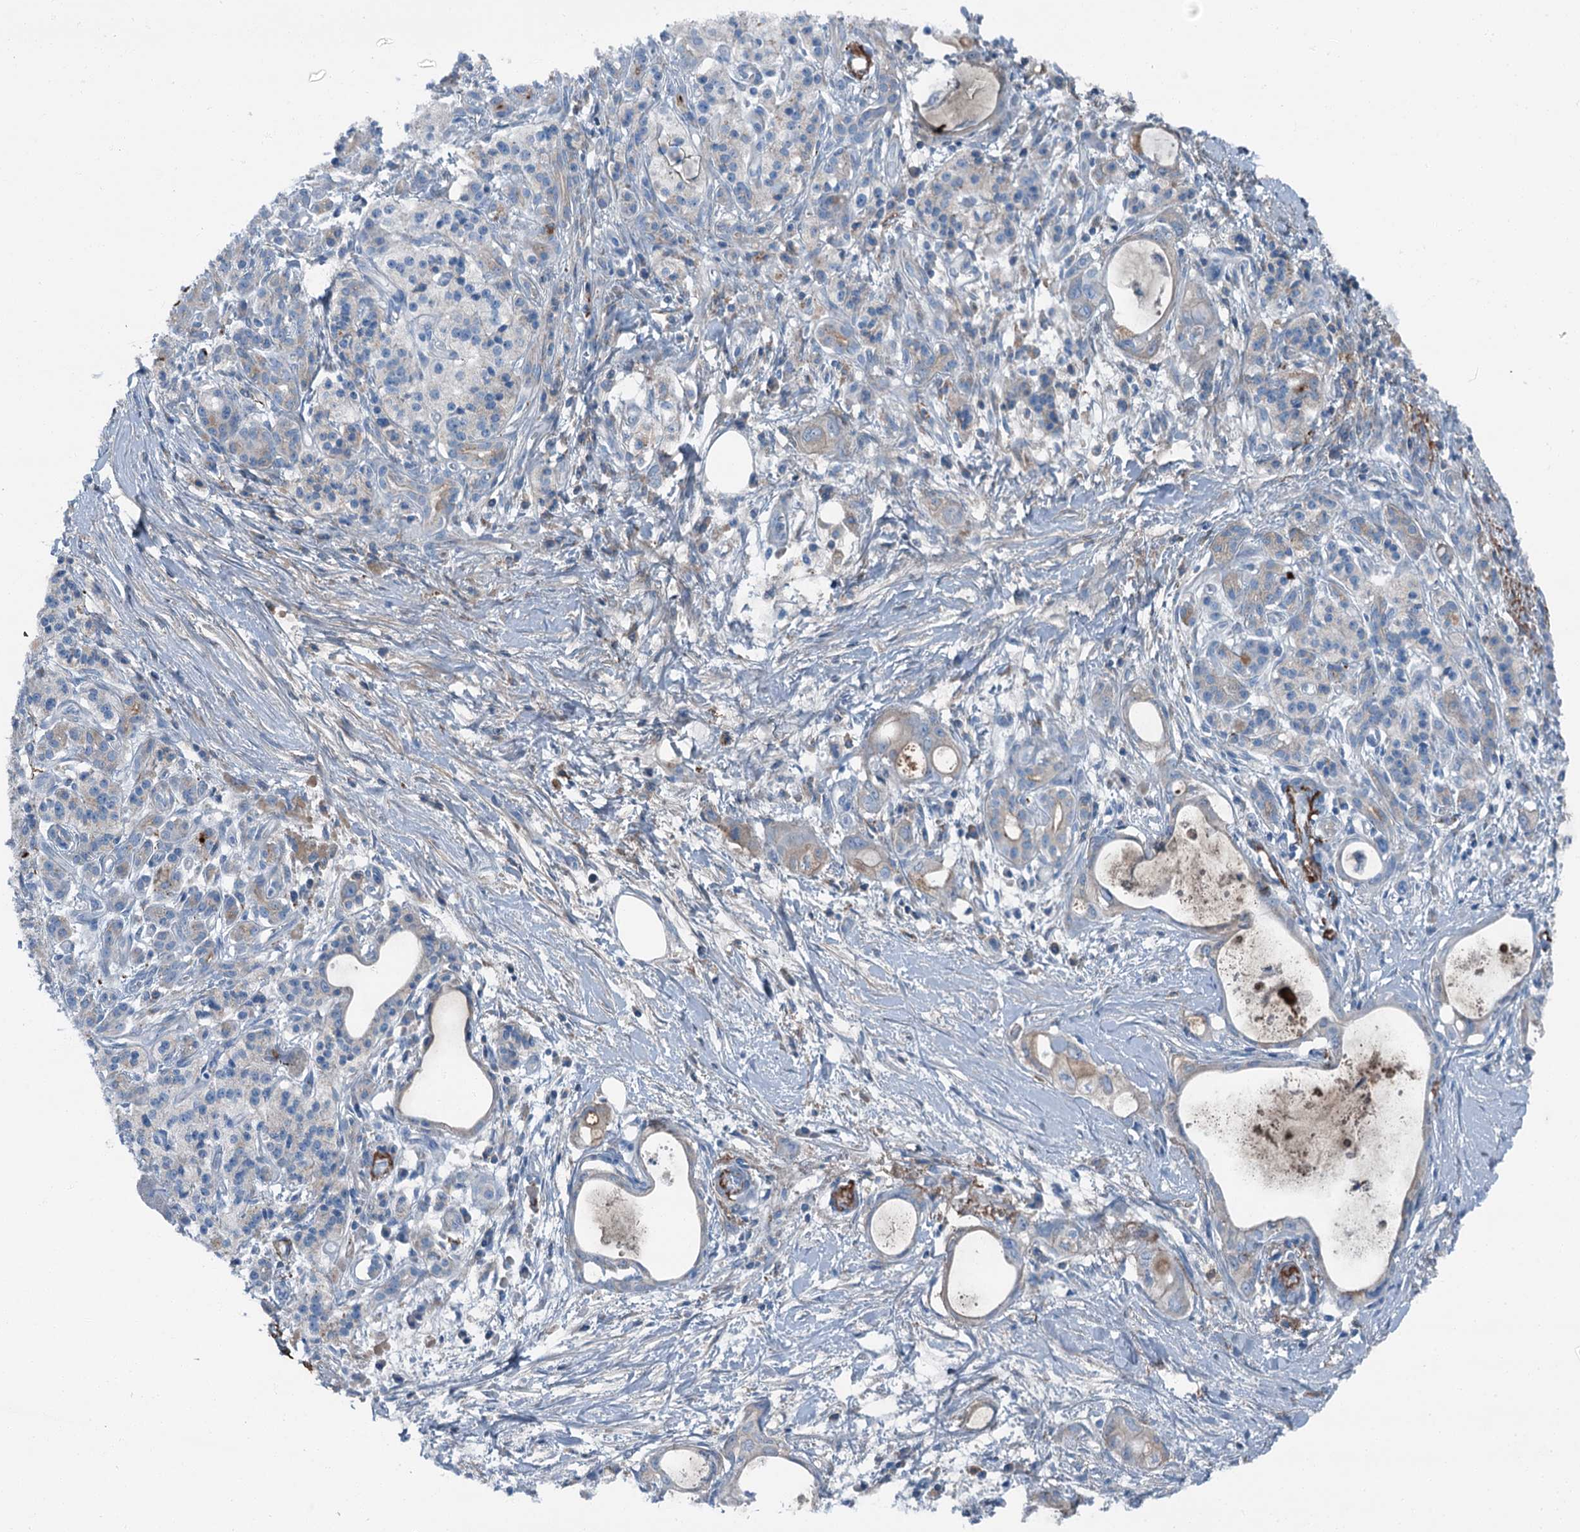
{"staining": {"intensity": "negative", "quantity": "none", "location": "none"}, "tissue": "pancreatic cancer", "cell_type": "Tumor cells", "image_type": "cancer", "snomed": [{"axis": "morphology", "description": "Adenocarcinoma, NOS"}, {"axis": "topography", "description": "Pancreas"}], "caption": "A histopathology image of human adenocarcinoma (pancreatic) is negative for staining in tumor cells. Brightfield microscopy of immunohistochemistry (IHC) stained with DAB (brown) and hematoxylin (blue), captured at high magnification.", "gene": "AXL", "patient": {"sex": "male", "age": 72}}